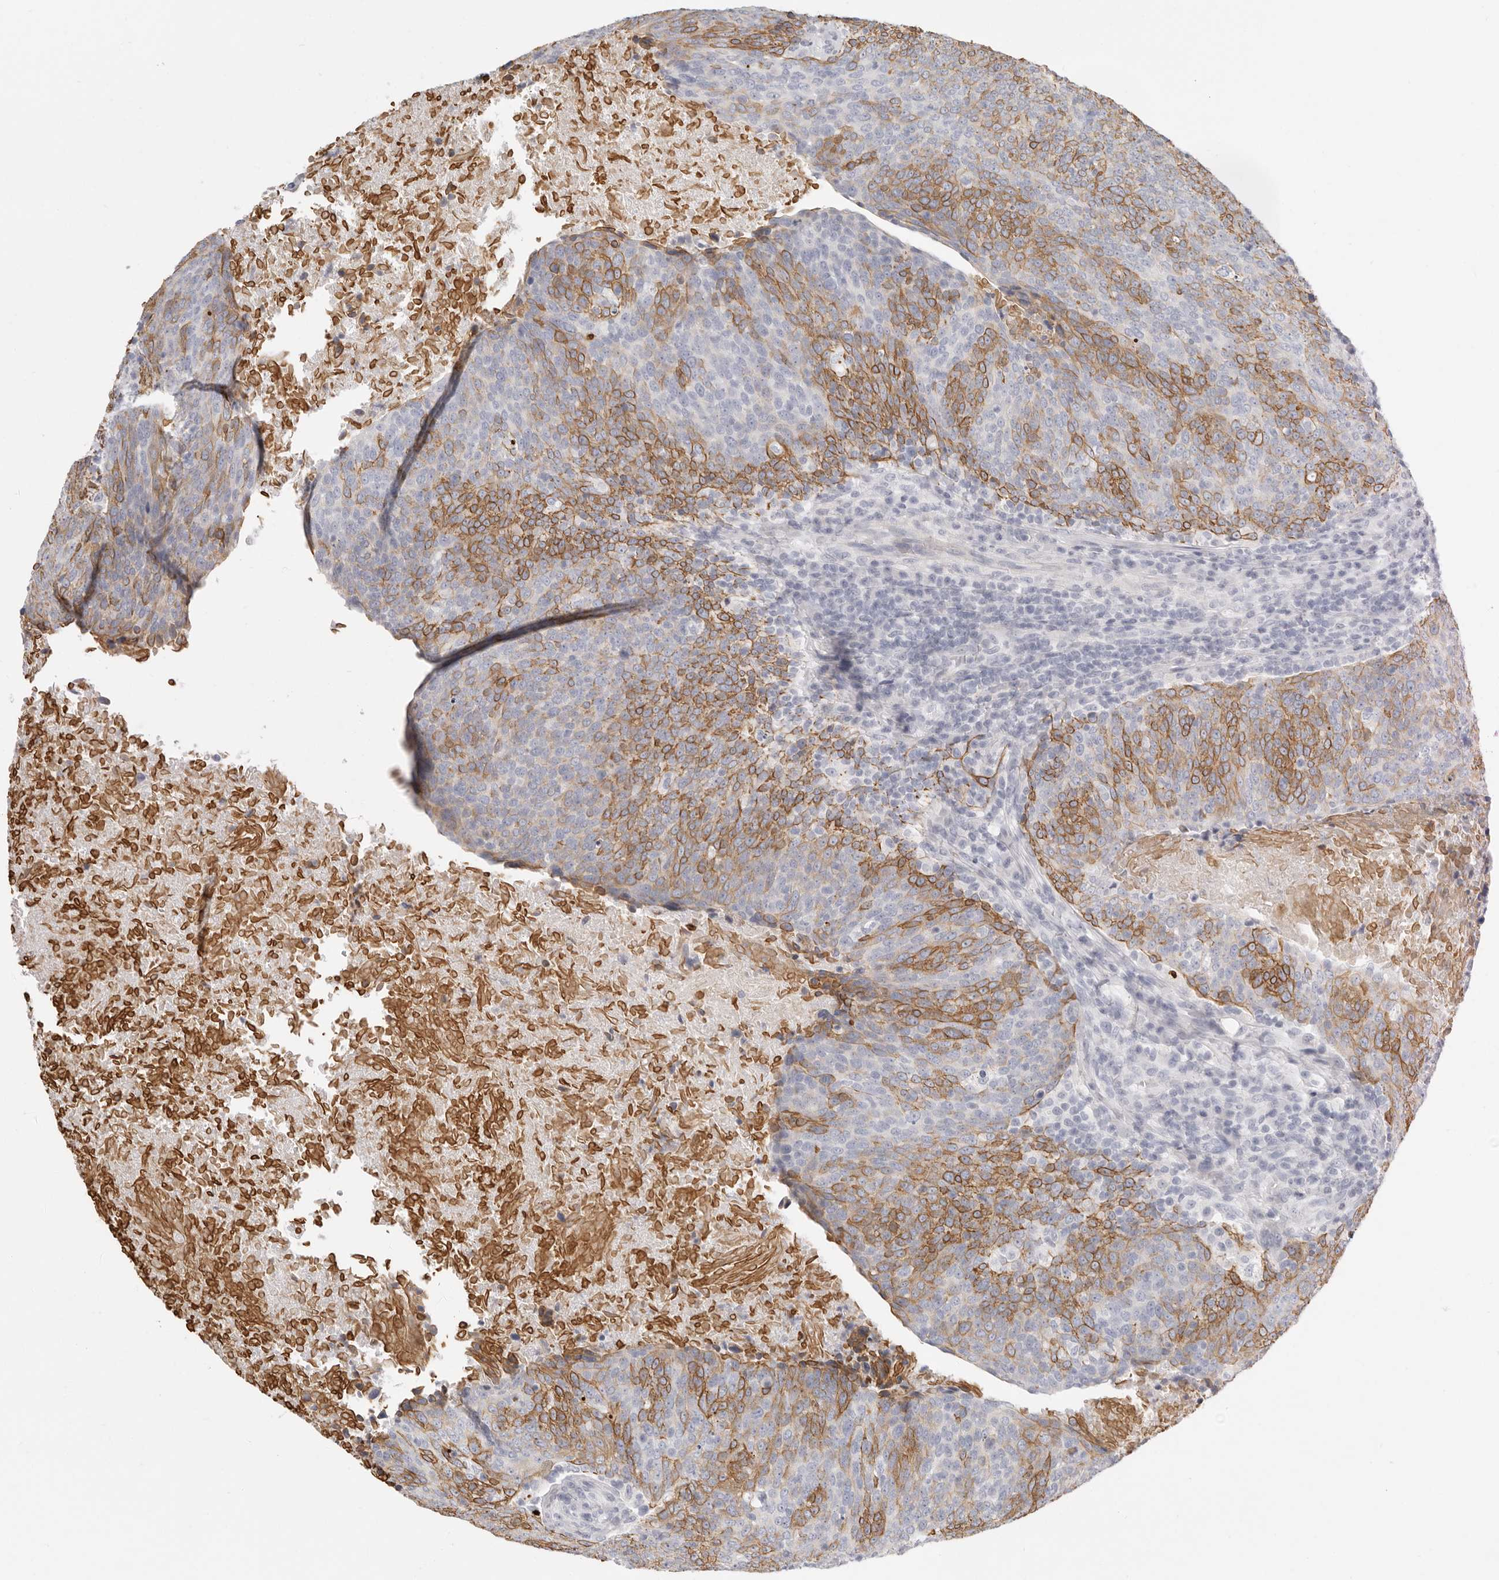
{"staining": {"intensity": "moderate", "quantity": "25%-75%", "location": "cytoplasmic/membranous"}, "tissue": "head and neck cancer", "cell_type": "Tumor cells", "image_type": "cancer", "snomed": [{"axis": "morphology", "description": "Squamous cell carcinoma, NOS"}, {"axis": "morphology", "description": "Squamous cell carcinoma, metastatic, NOS"}, {"axis": "topography", "description": "Lymph node"}, {"axis": "topography", "description": "Head-Neck"}], "caption": "Immunohistochemical staining of head and neck cancer (squamous cell carcinoma) reveals medium levels of moderate cytoplasmic/membranous protein expression in approximately 25%-75% of tumor cells.", "gene": "RXFP1", "patient": {"sex": "male", "age": 62}}